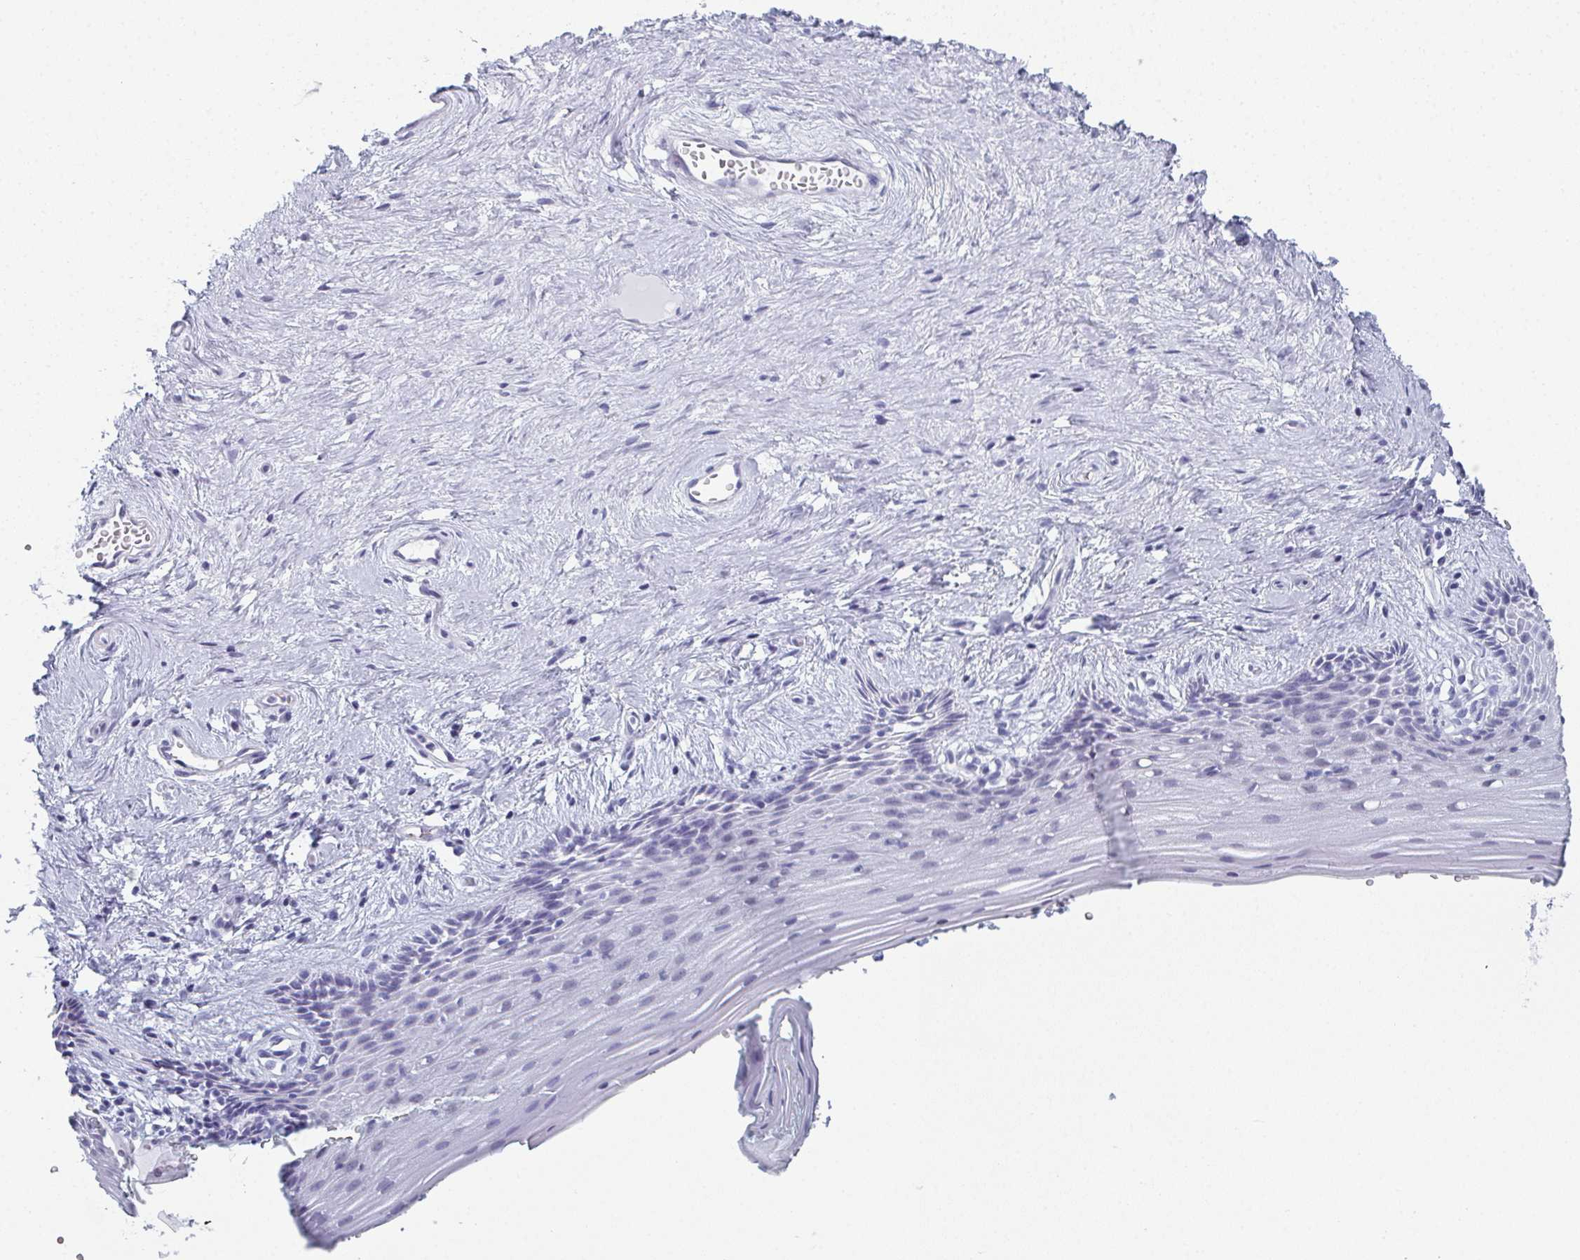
{"staining": {"intensity": "negative", "quantity": "none", "location": "none"}, "tissue": "vagina", "cell_type": "Squamous epithelial cells", "image_type": "normal", "snomed": [{"axis": "morphology", "description": "Normal tissue, NOS"}, {"axis": "topography", "description": "Vagina"}], "caption": "An image of vagina stained for a protein displays no brown staining in squamous epithelial cells. Brightfield microscopy of immunohistochemistry (IHC) stained with DAB (brown) and hematoxylin (blue), captured at high magnification.", "gene": "PYCR3", "patient": {"sex": "female", "age": 45}}